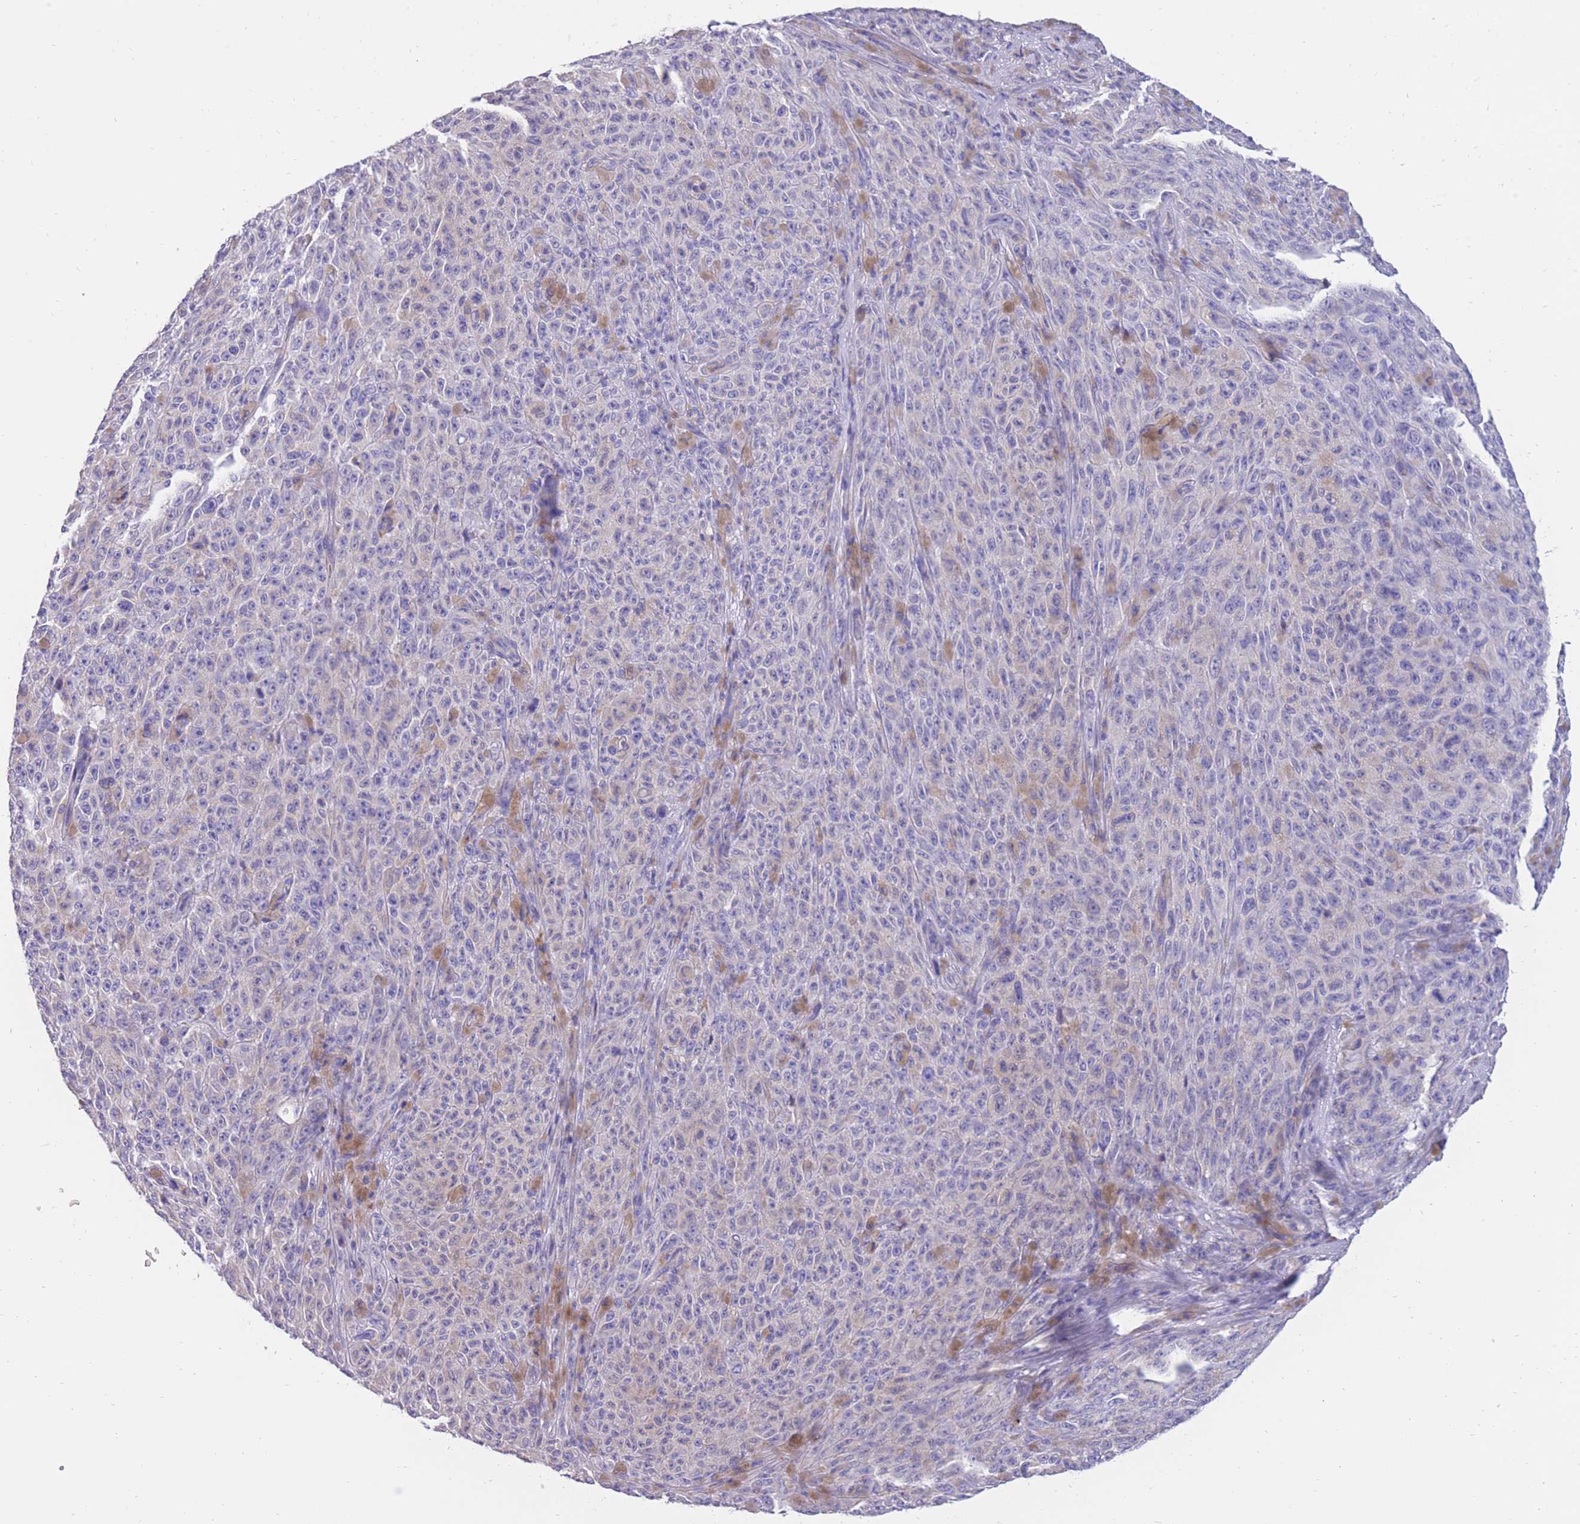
{"staining": {"intensity": "negative", "quantity": "none", "location": "none"}, "tissue": "melanoma", "cell_type": "Tumor cells", "image_type": "cancer", "snomed": [{"axis": "morphology", "description": "Malignant melanoma, NOS"}, {"axis": "topography", "description": "Skin"}], "caption": "Tumor cells are negative for protein expression in human malignant melanoma.", "gene": "INTS2", "patient": {"sex": "female", "age": 82}}